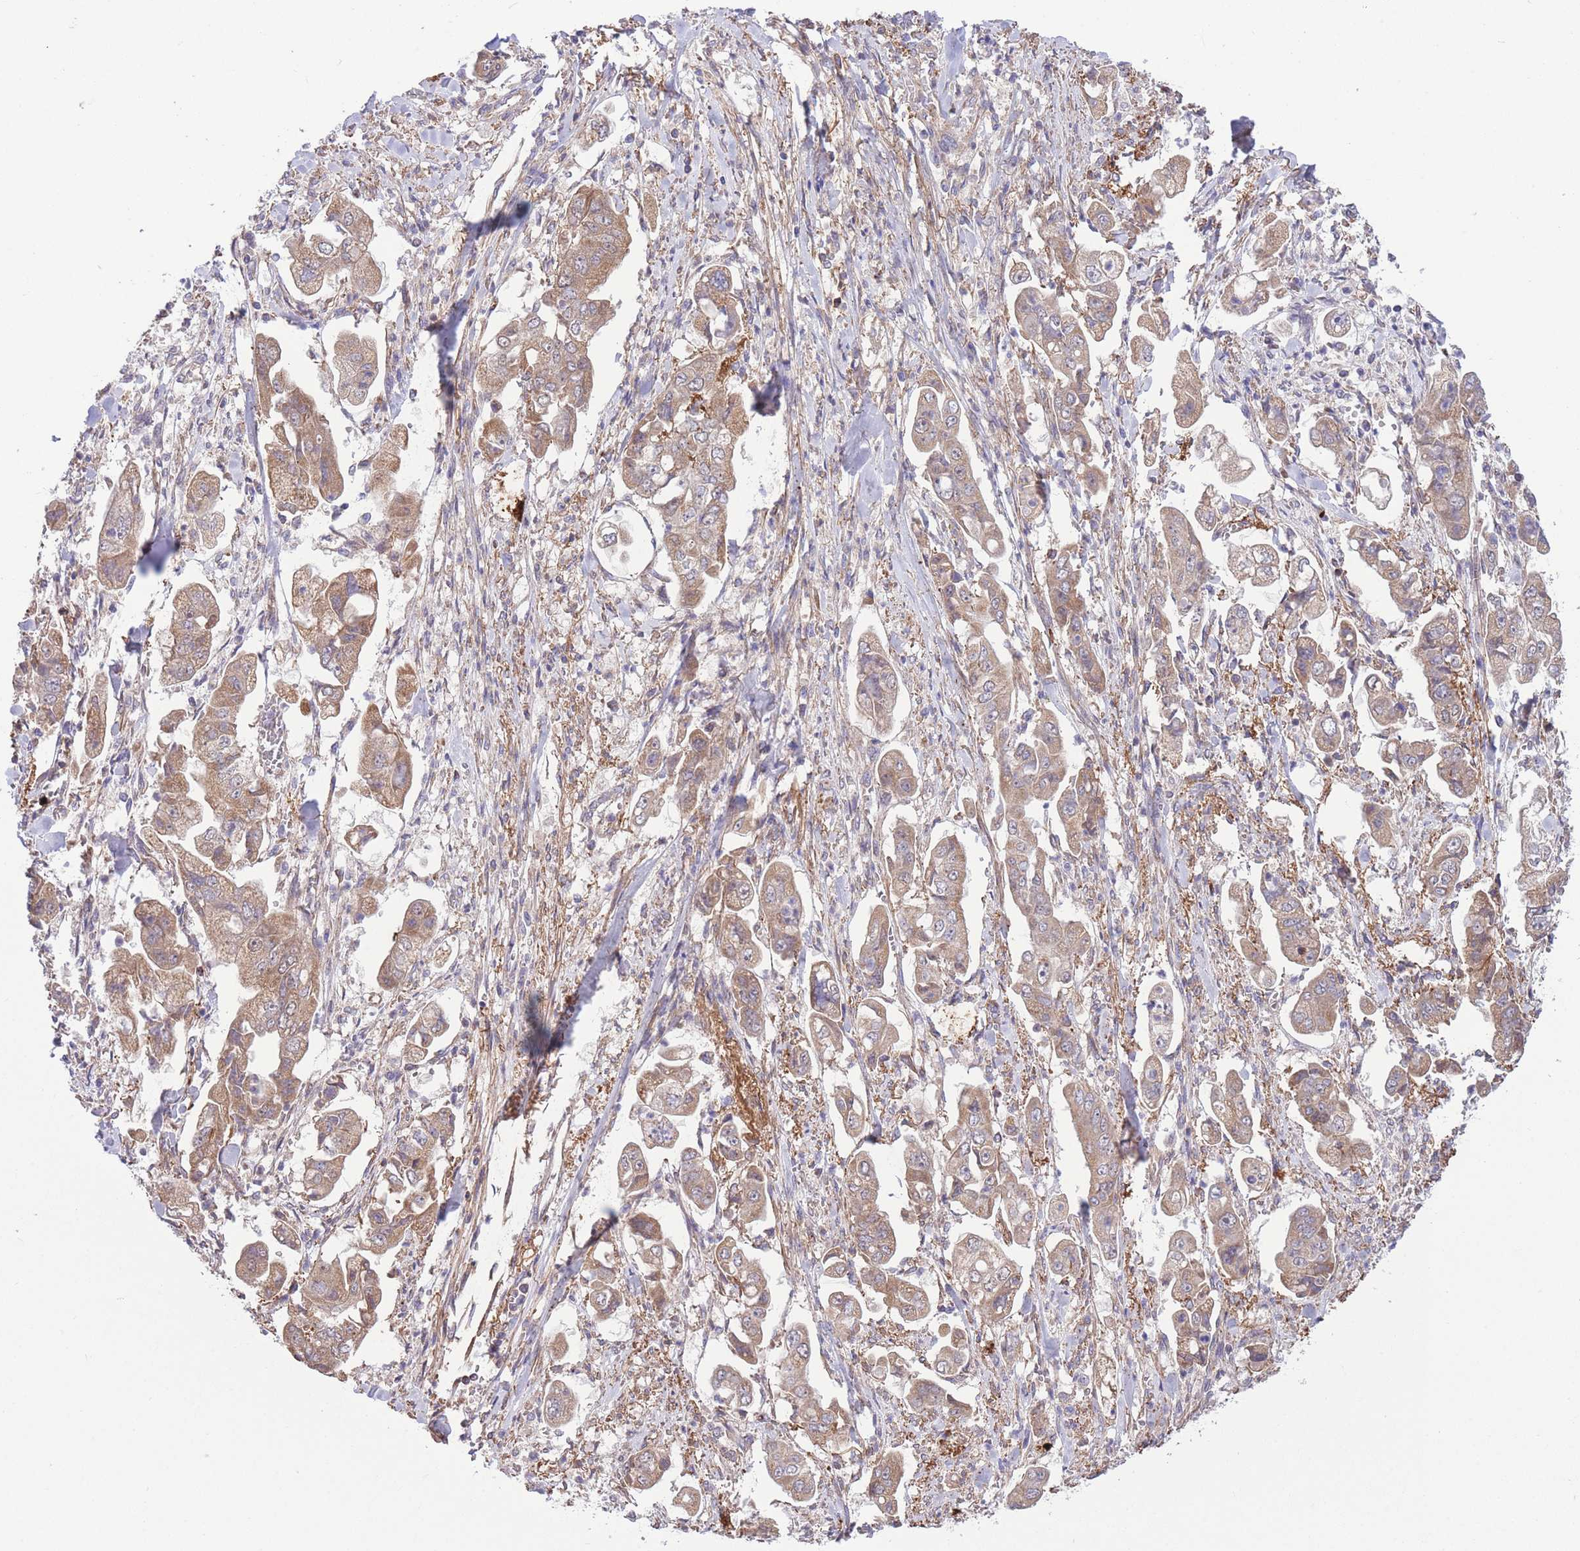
{"staining": {"intensity": "moderate", "quantity": ">75%", "location": "cytoplasmic/membranous"}, "tissue": "stomach cancer", "cell_type": "Tumor cells", "image_type": "cancer", "snomed": [{"axis": "morphology", "description": "Adenocarcinoma, NOS"}, {"axis": "topography", "description": "Stomach"}], "caption": "The immunohistochemical stain highlights moderate cytoplasmic/membranous positivity in tumor cells of adenocarcinoma (stomach) tissue. Nuclei are stained in blue.", "gene": "ATP13A2", "patient": {"sex": "male", "age": 62}}